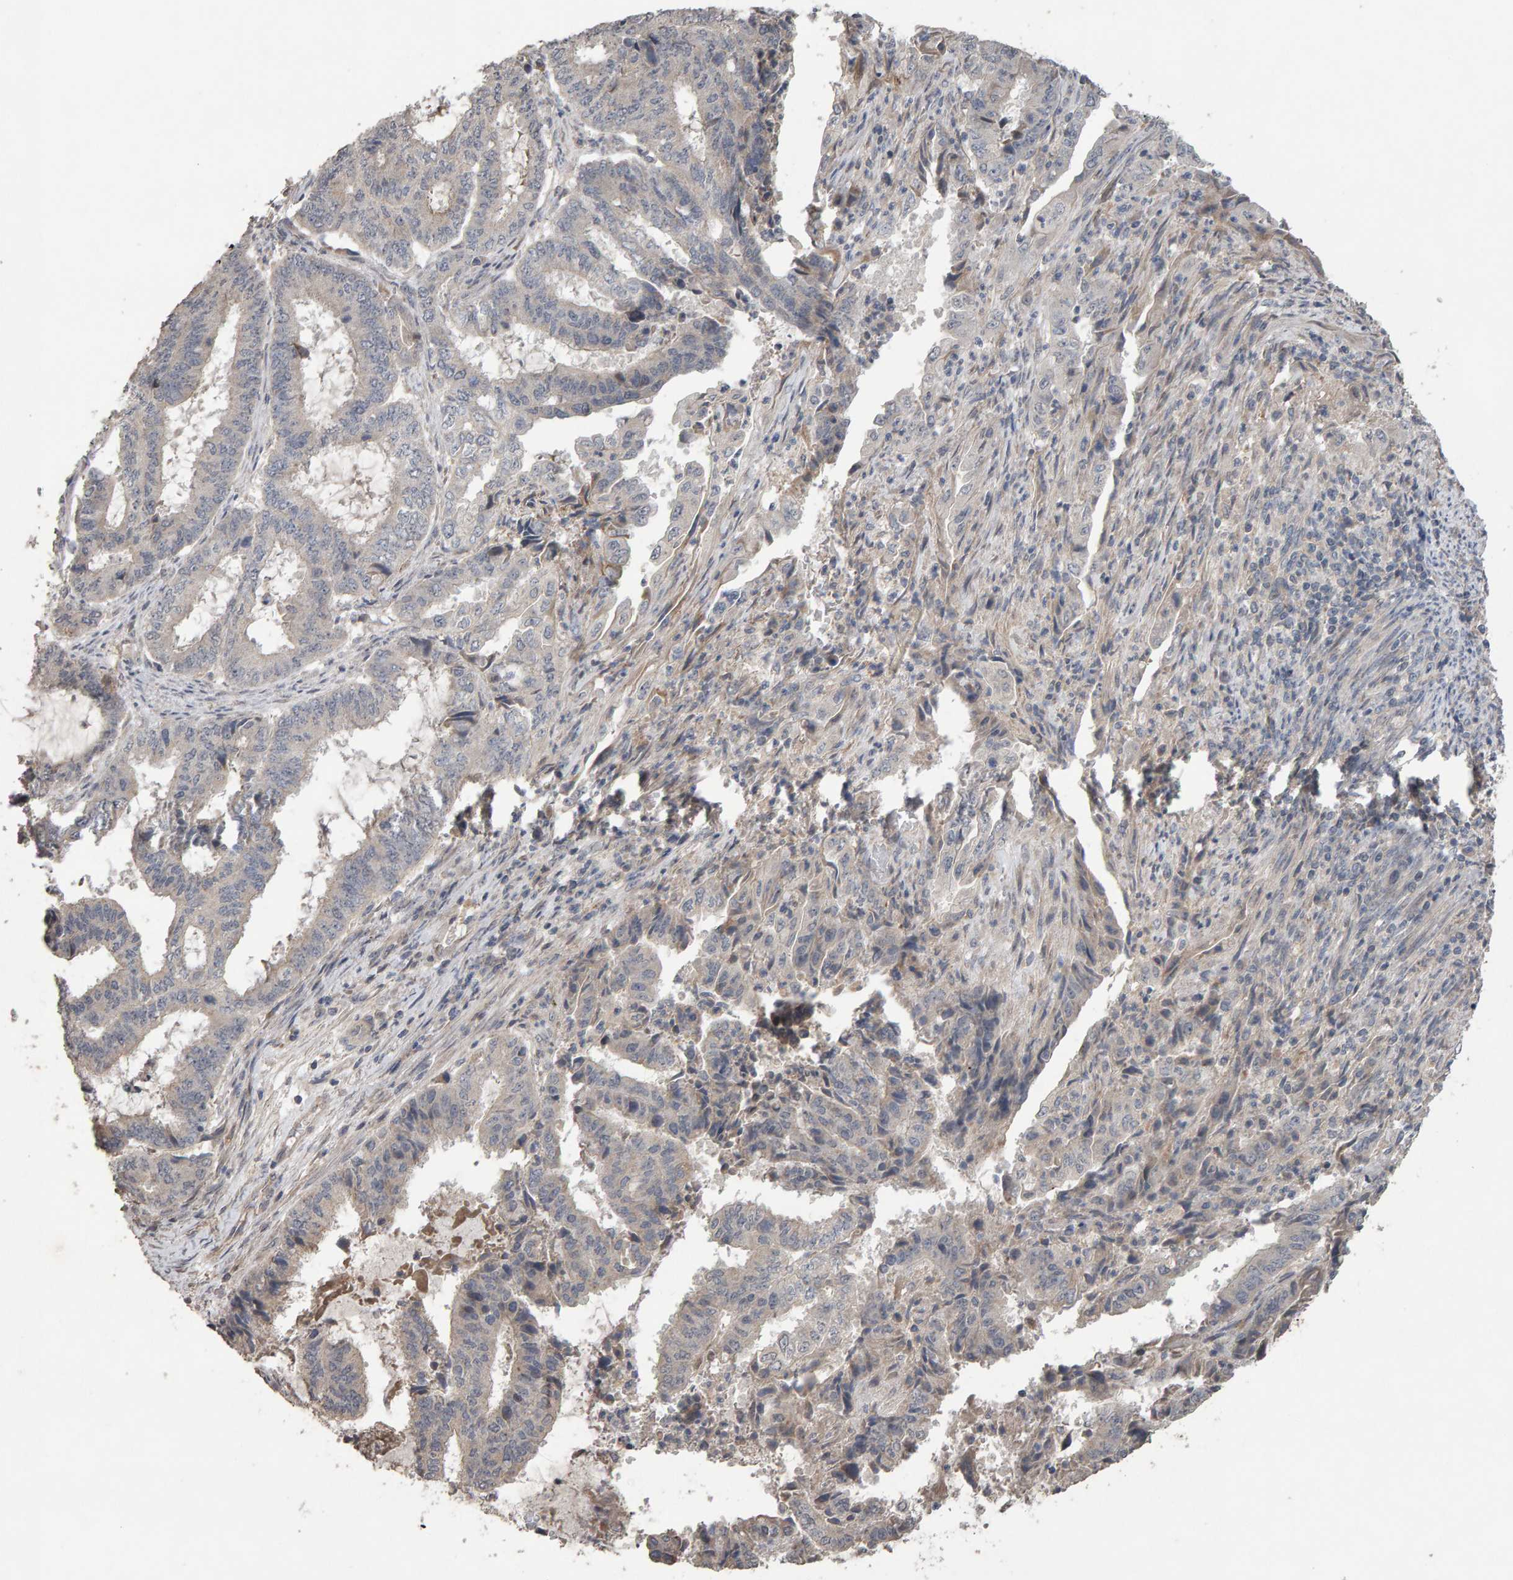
{"staining": {"intensity": "negative", "quantity": "none", "location": "none"}, "tissue": "endometrial cancer", "cell_type": "Tumor cells", "image_type": "cancer", "snomed": [{"axis": "morphology", "description": "Adenocarcinoma, NOS"}, {"axis": "topography", "description": "Endometrium"}], "caption": "DAB (3,3'-diaminobenzidine) immunohistochemical staining of human adenocarcinoma (endometrial) shows no significant staining in tumor cells. Nuclei are stained in blue.", "gene": "COASY", "patient": {"sex": "female", "age": 51}}